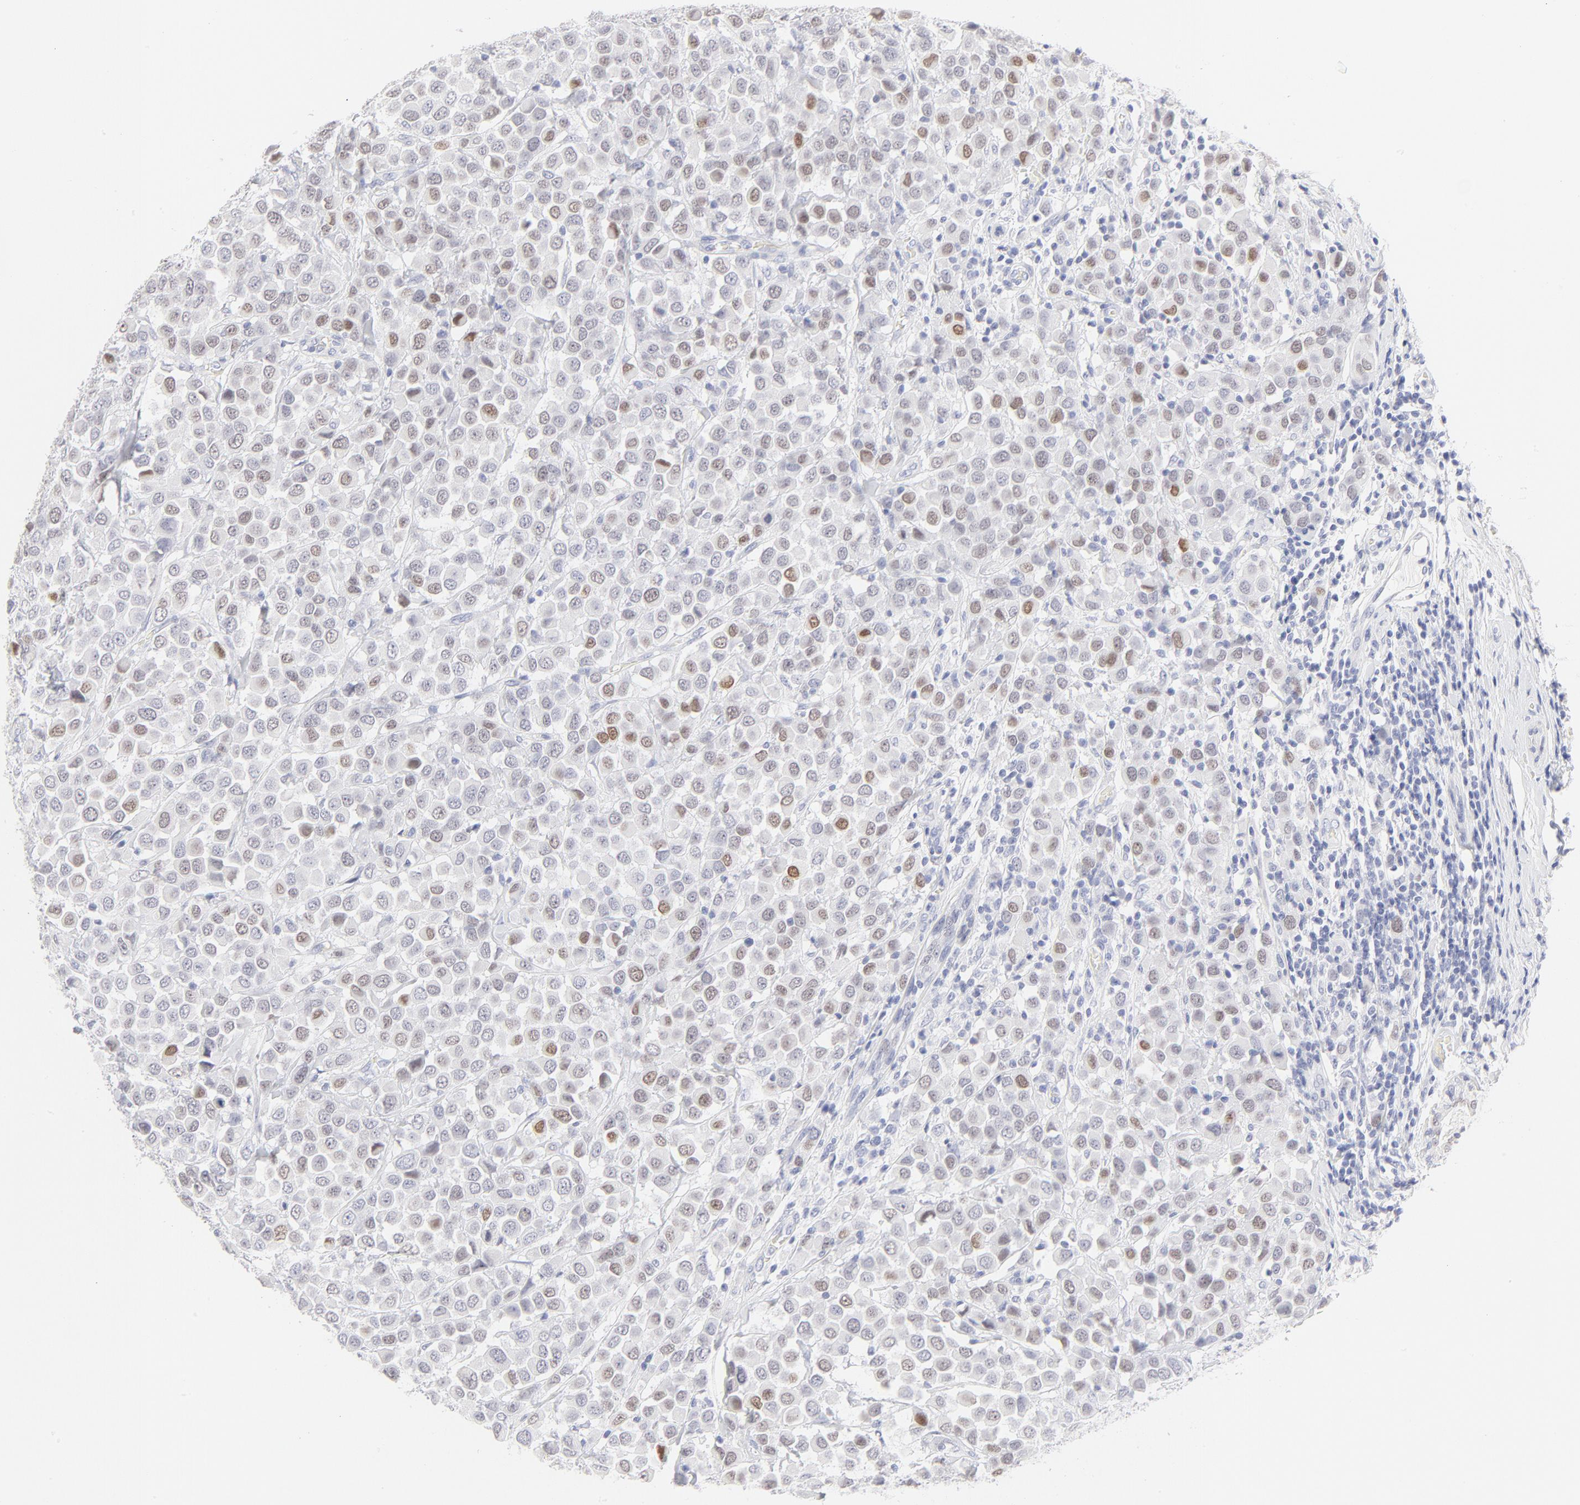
{"staining": {"intensity": "moderate", "quantity": "<25%", "location": "nuclear"}, "tissue": "breast cancer", "cell_type": "Tumor cells", "image_type": "cancer", "snomed": [{"axis": "morphology", "description": "Duct carcinoma"}, {"axis": "topography", "description": "Breast"}], "caption": "Moderate nuclear expression is seen in about <25% of tumor cells in breast infiltrating ductal carcinoma. (DAB (3,3'-diaminobenzidine) IHC, brown staining for protein, blue staining for nuclei).", "gene": "ELF3", "patient": {"sex": "female", "age": 61}}